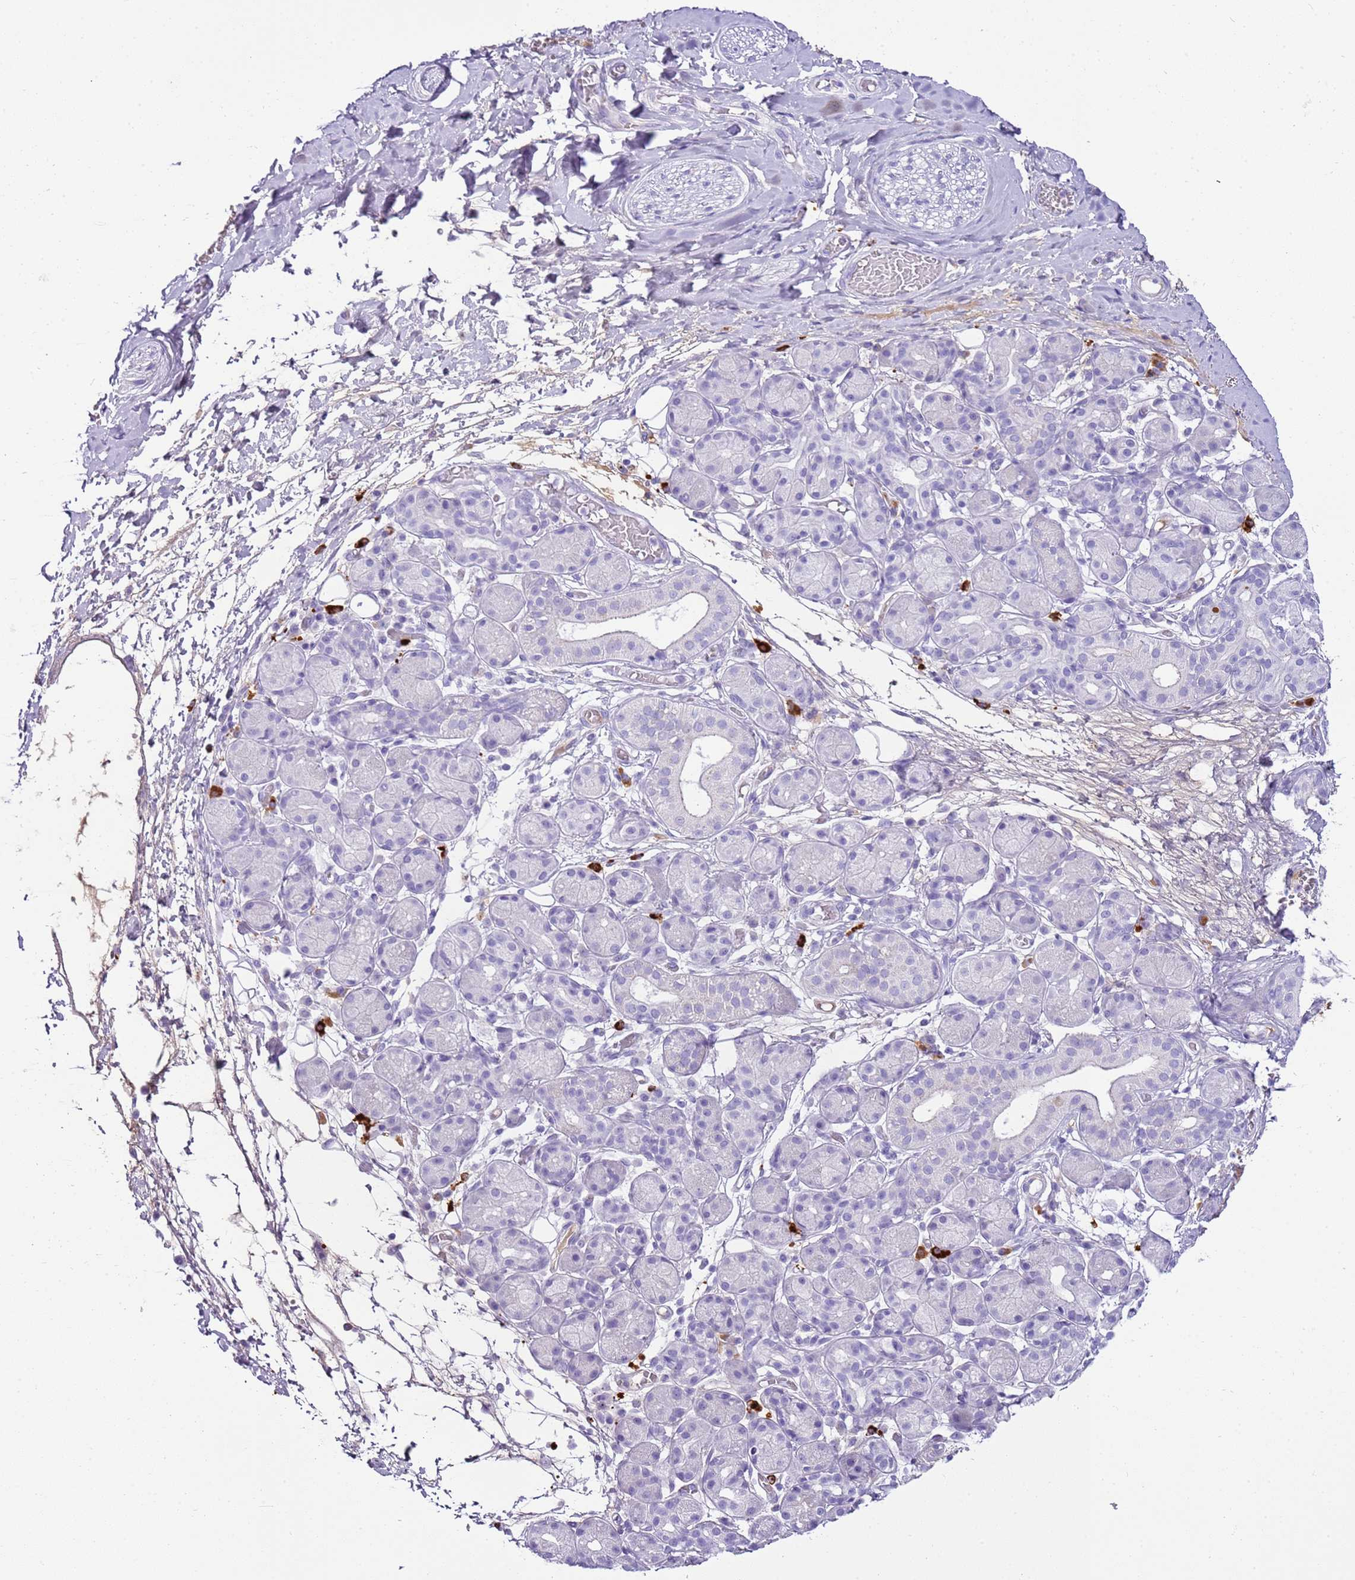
{"staining": {"intensity": "negative", "quantity": "none", "location": "none"}, "tissue": "adipose tissue", "cell_type": "Adipocytes", "image_type": "normal", "snomed": [{"axis": "morphology", "description": "Normal tissue, NOS"}, {"axis": "topography", "description": "Salivary gland"}, {"axis": "topography", "description": "Peripheral nerve tissue"}], "caption": "Protein analysis of unremarkable adipose tissue reveals no significant expression in adipocytes. (Immunohistochemistry (ihc), brightfield microscopy, high magnification).", "gene": "IGKV3", "patient": {"sex": "male", "age": 62}}